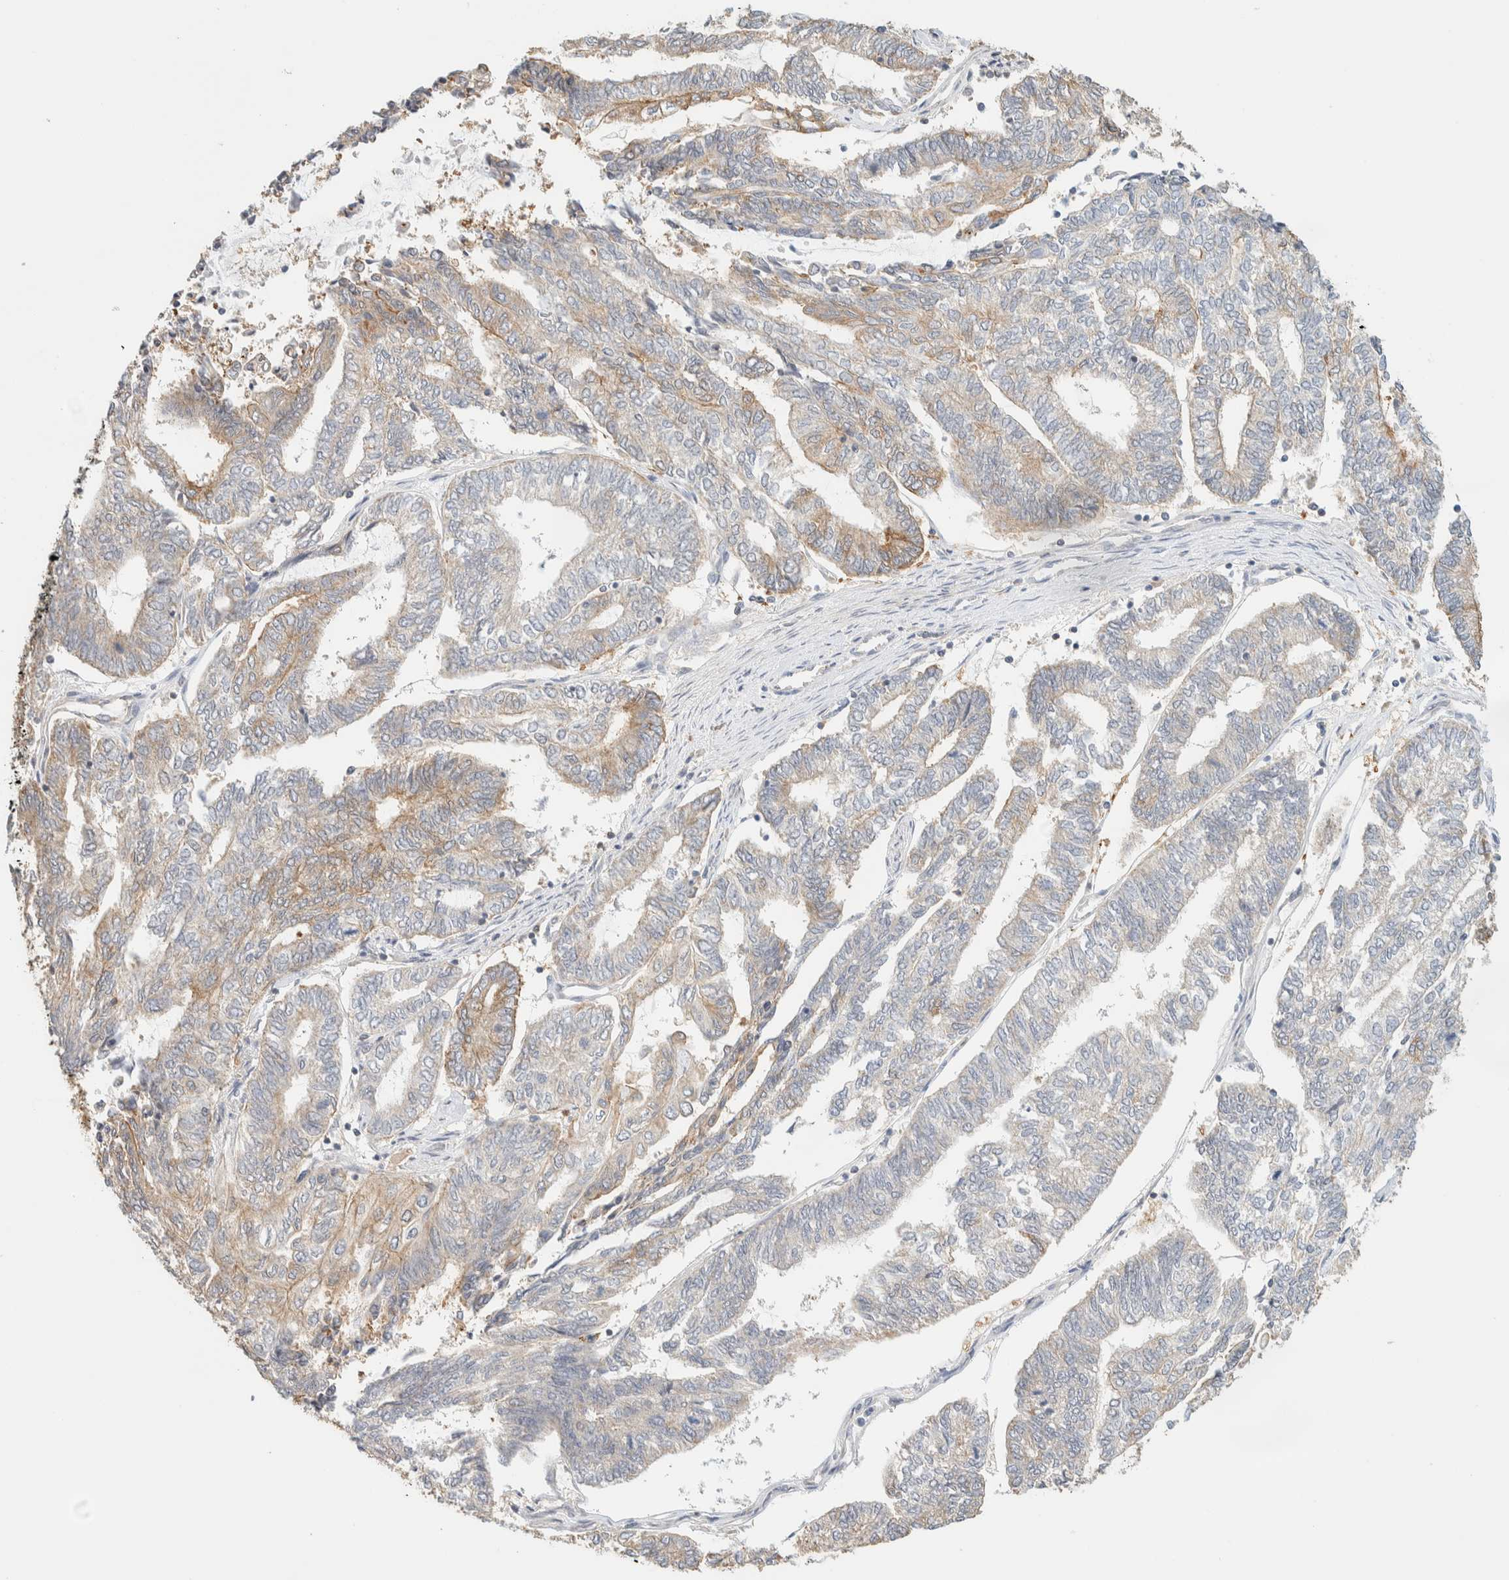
{"staining": {"intensity": "moderate", "quantity": "<25%", "location": "cytoplasmic/membranous"}, "tissue": "endometrial cancer", "cell_type": "Tumor cells", "image_type": "cancer", "snomed": [{"axis": "morphology", "description": "Adenocarcinoma, NOS"}, {"axis": "topography", "description": "Uterus"}, {"axis": "topography", "description": "Endometrium"}], "caption": "Adenocarcinoma (endometrial) stained with DAB immunohistochemistry (IHC) reveals low levels of moderate cytoplasmic/membranous positivity in approximately <25% of tumor cells.", "gene": "TBC1D8B", "patient": {"sex": "female", "age": 70}}